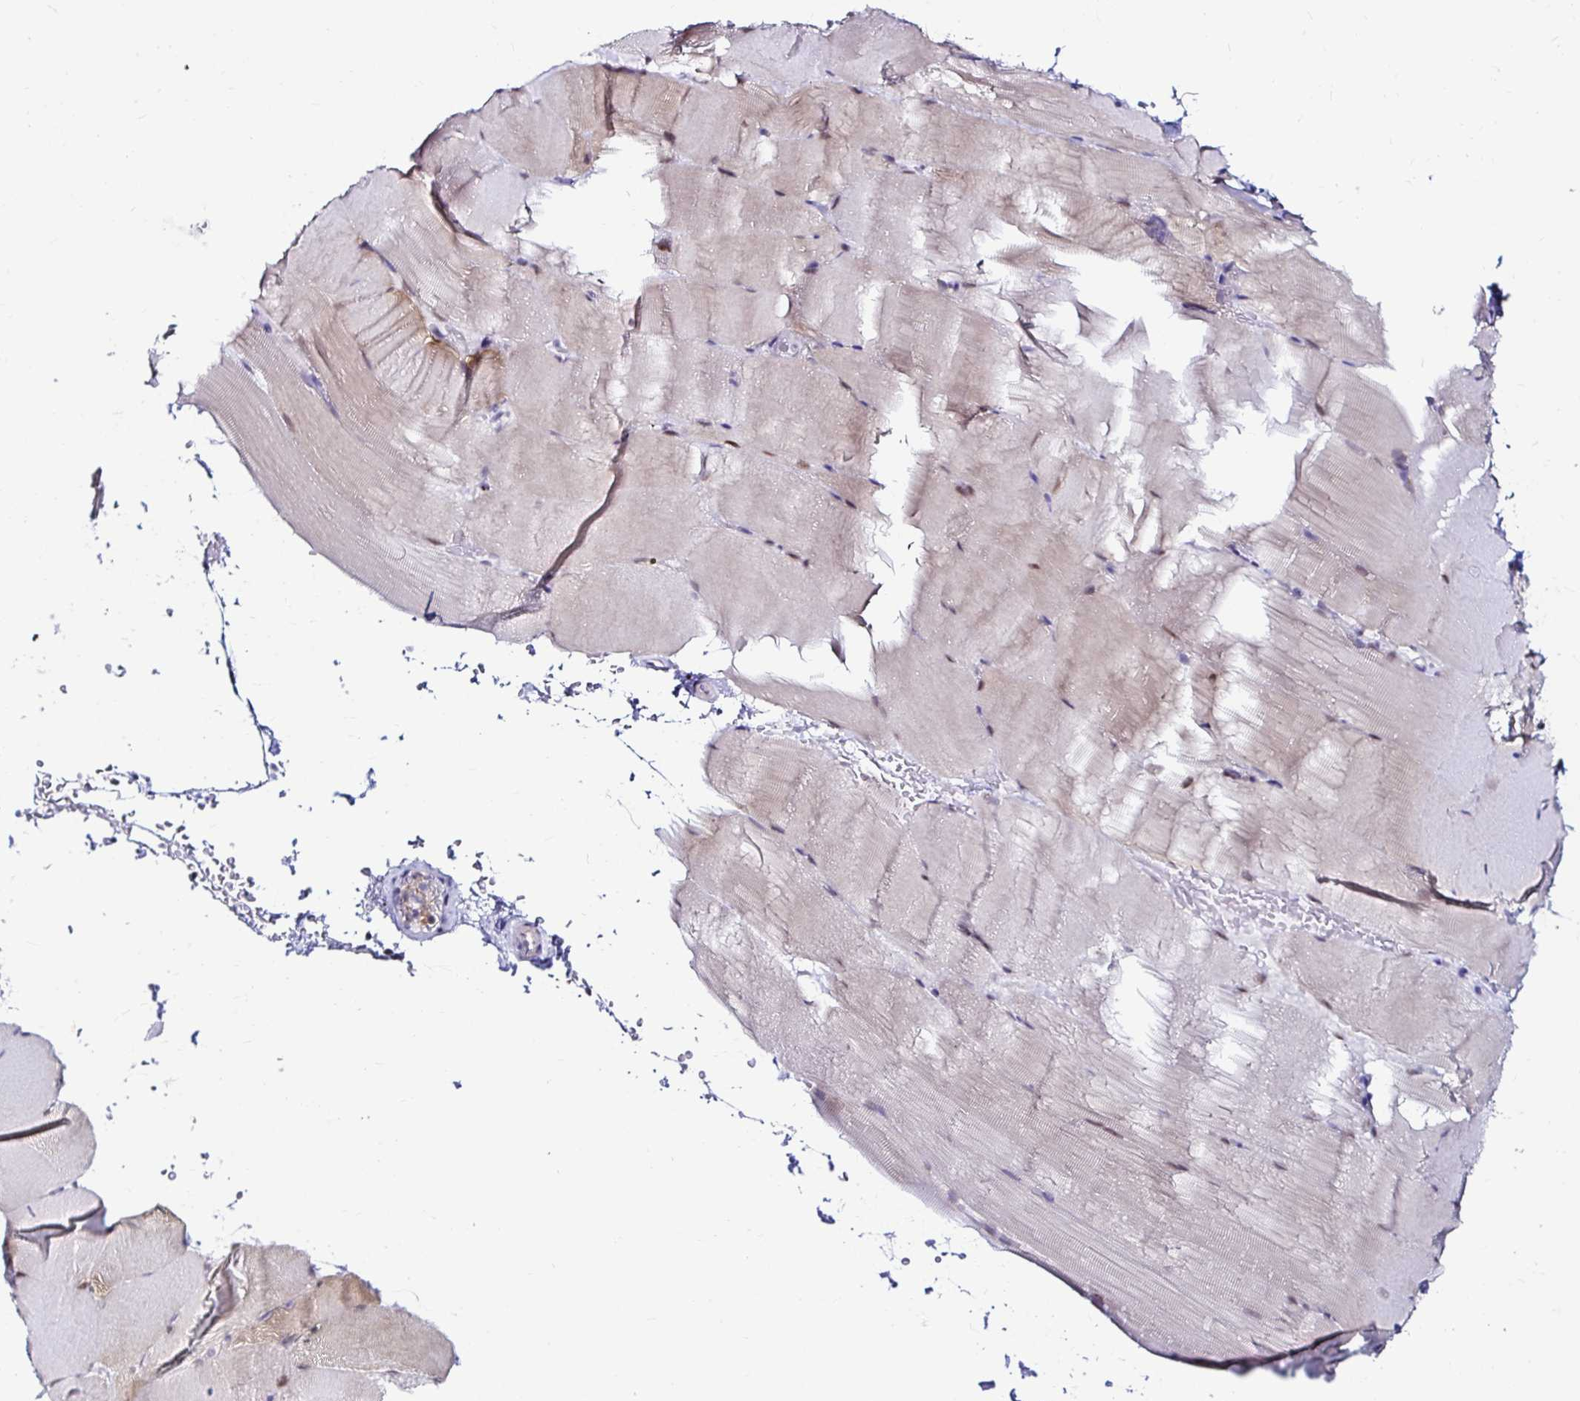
{"staining": {"intensity": "moderate", "quantity": "<25%", "location": "cytoplasmic/membranous,nuclear"}, "tissue": "skeletal muscle", "cell_type": "Myocytes", "image_type": "normal", "snomed": [{"axis": "morphology", "description": "Normal tissue, NOS"}, {"axis": "topography", "description": "Skeletal muscle"}], "caption": "Immunohistochemistry (IHC) (DAB) staining of unremarkable skeletal muscle displays moderate cytoplasmic/membranous,nuclear protein expression in approximately <25% of myocytes.", "gene": "PSMD3", "patient": {"sex": "female", "age": 37}}